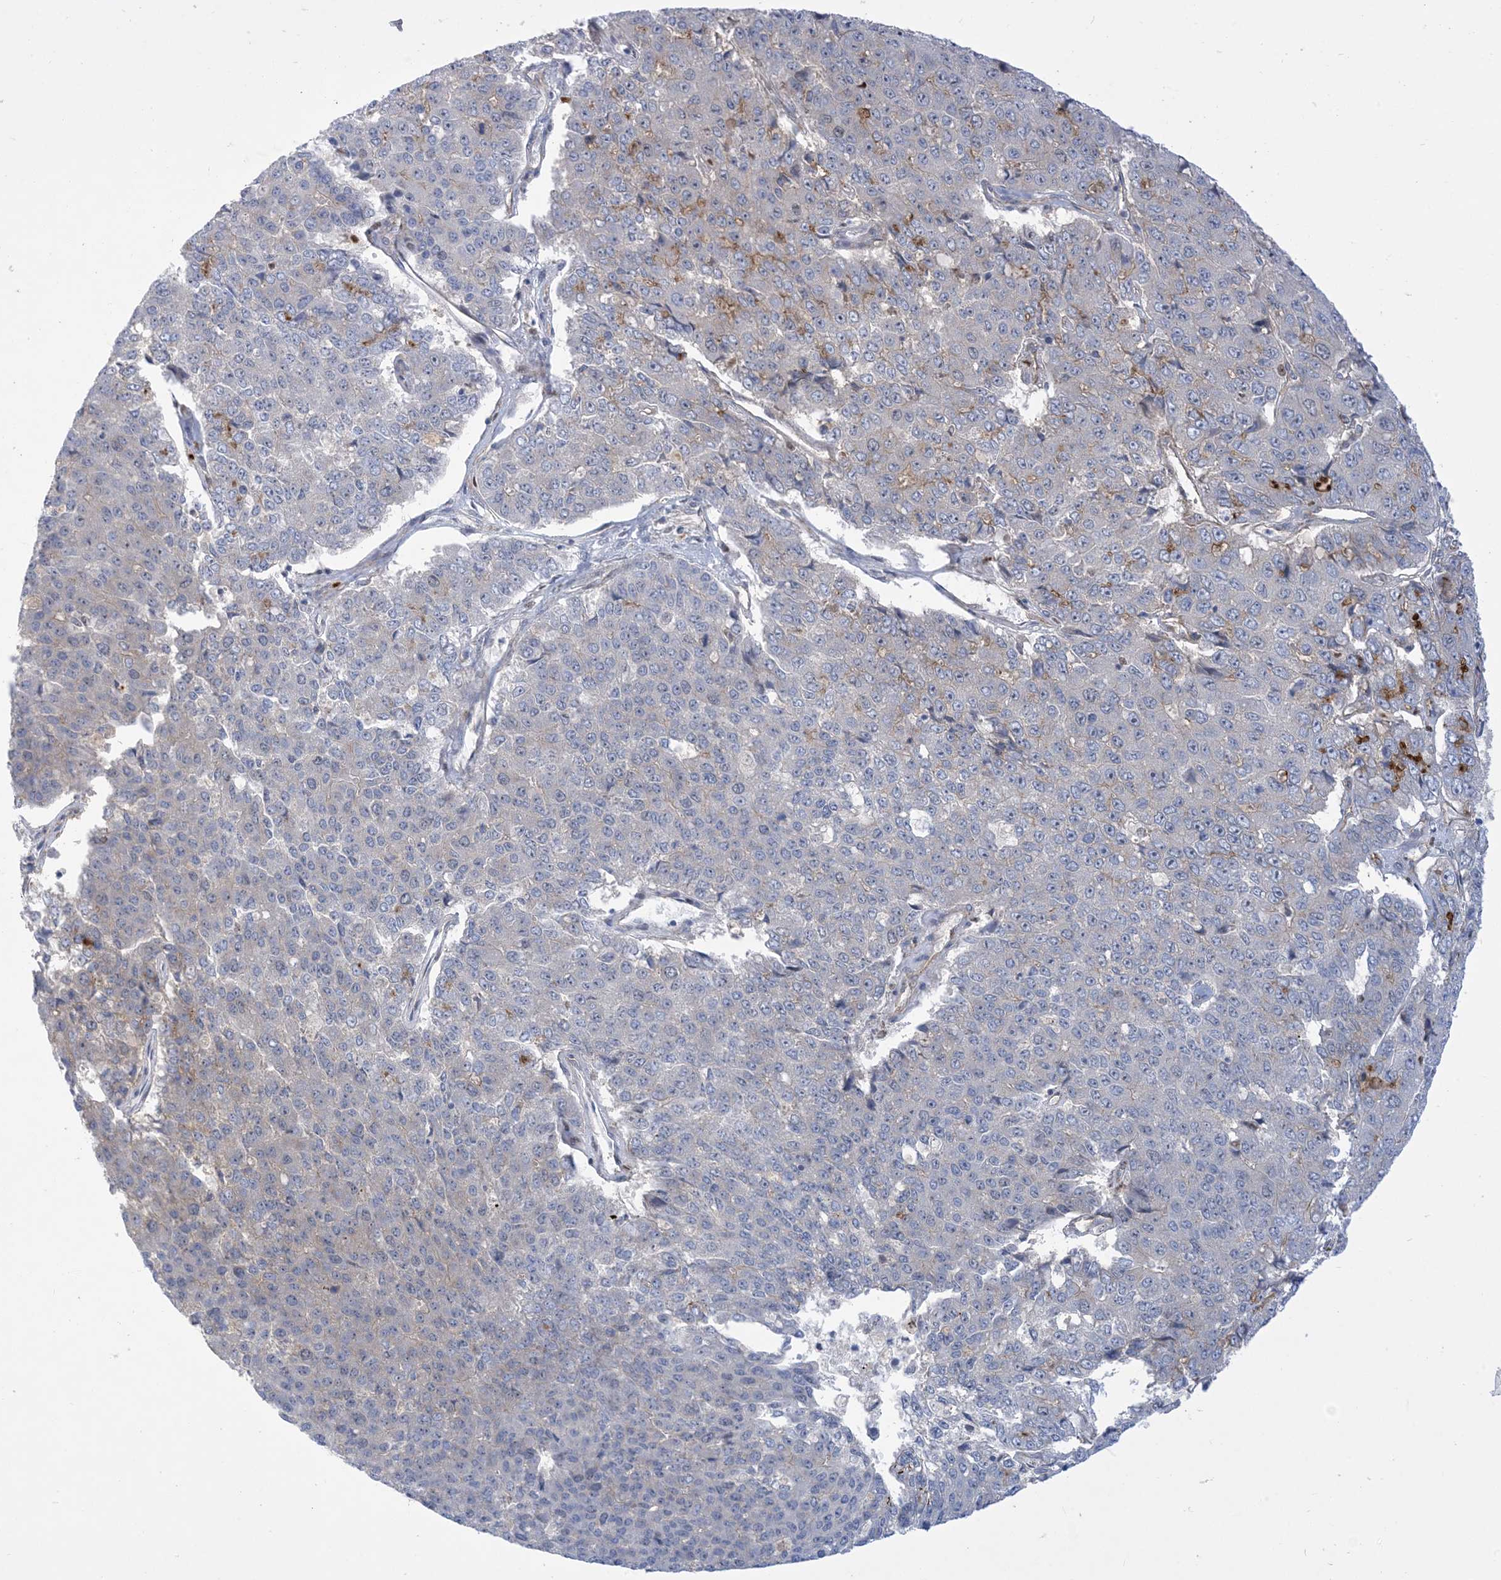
{"staining": {"intensity": "negative", "quantity": "none", "location": "none"}, "tissue": "pancreatic cancer", "cell_type": "Tumor cells", "image_type": "cancer", "snomed": [{"axis": "morphology", "description": "Adenocarcinoma, NOS"}, {"axis": "topography", "description": "Pancreas"}], "caption": "Protein analysis of adenocarcinoma (pancreatic) demonstrates no significant expression in tumor cells. (DAB immunohistochemistry (IHC), high magnification).", "gene": "MARS2", "patient": {"sex": "male", "age": 50}}